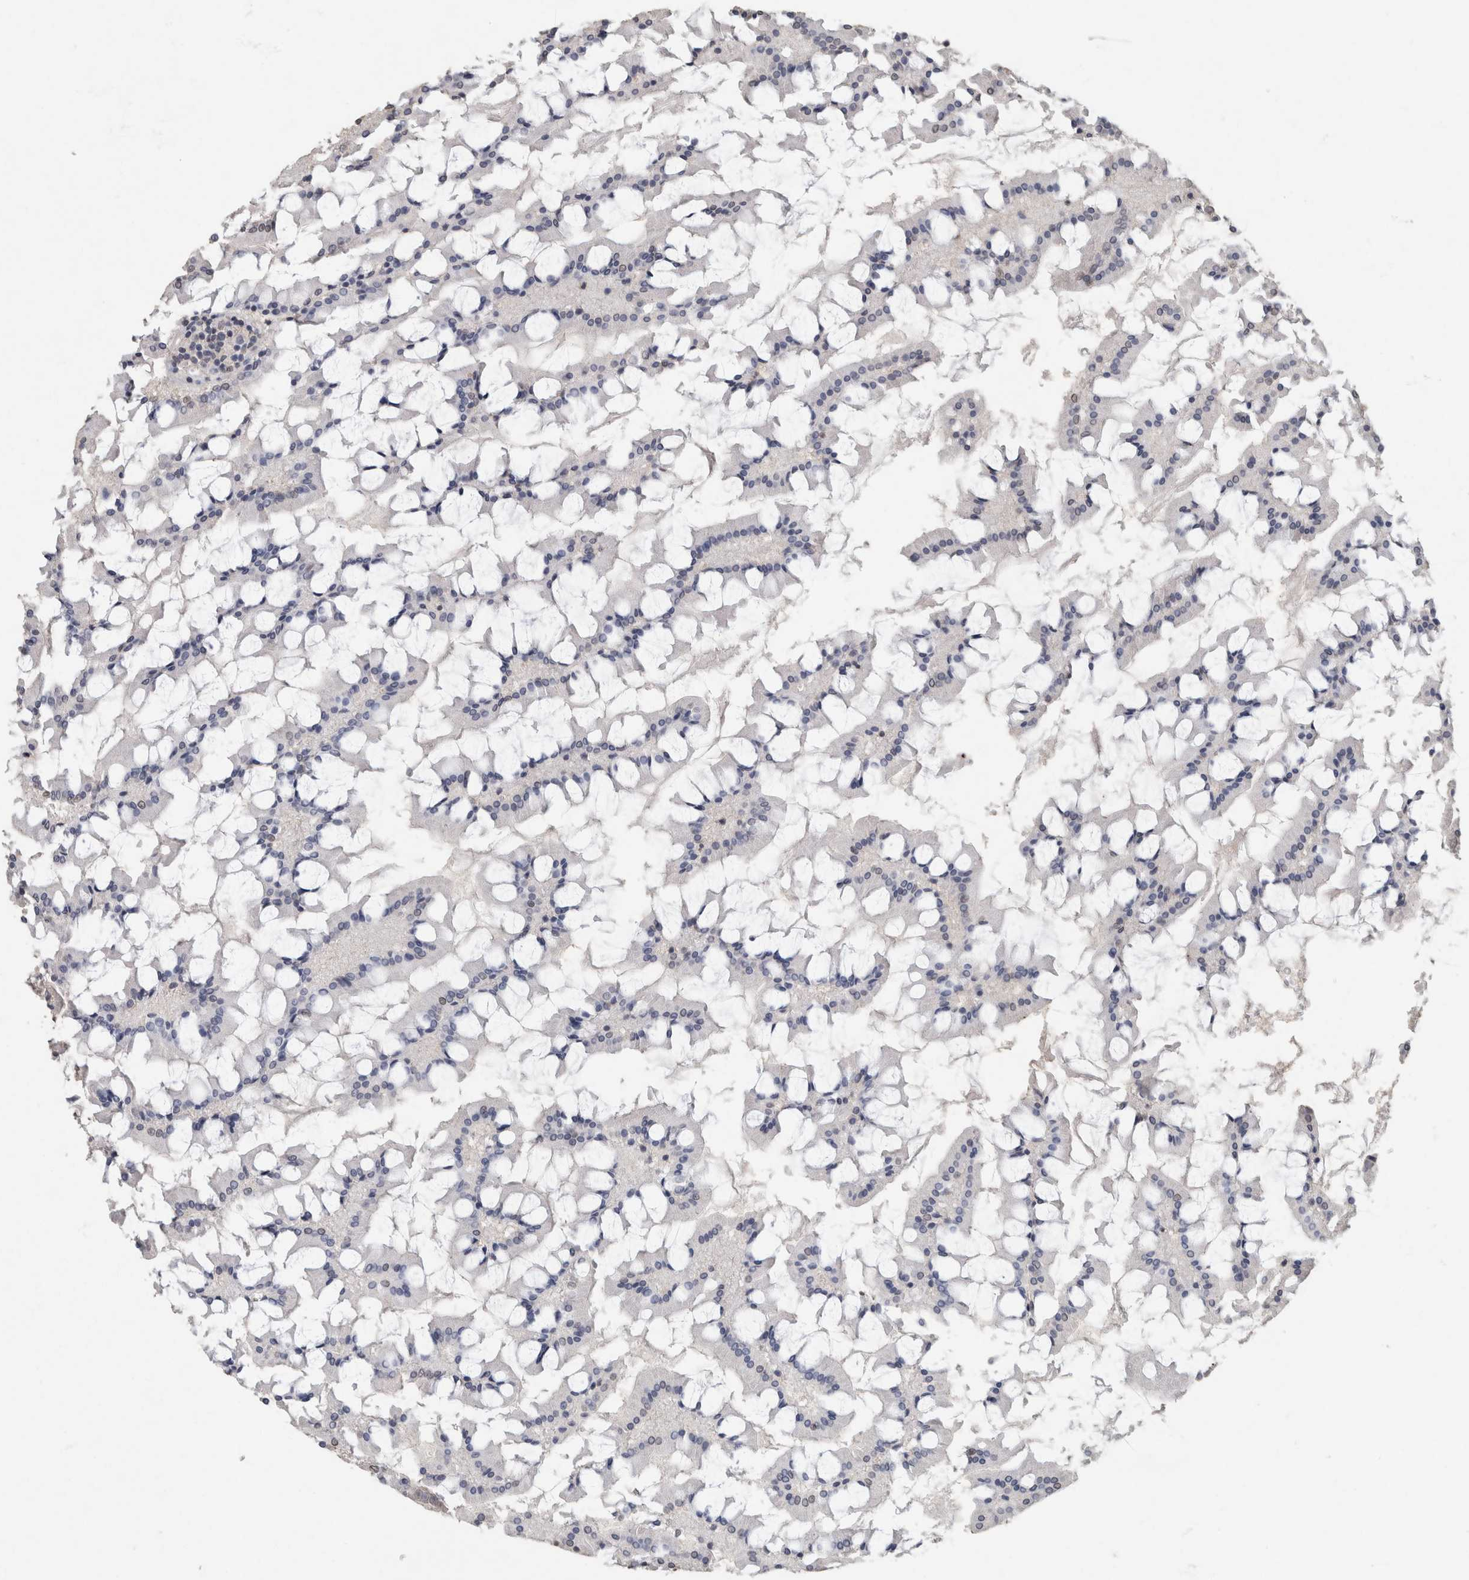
{"staining": {"intensity": "weak", "quantity": "<25%", "location": "nuclear"}, "tissue": "small intestine", "cell_type": "Glandular cells", "image_type": "normal", "snomed": [{"axis": "morphology", "description": "Normal tissue, NOS"}, {"axis": "topography", "description": "Small intestine"}], "caption": "Histopathology image shows no significant protein staining in glandular cells of unremarkable small intestine. (Immunohistochemistry, brightfield microscopy, high magnification).", "gene": "LTBP1", "patient": {"sex": "male", "age": 41}}